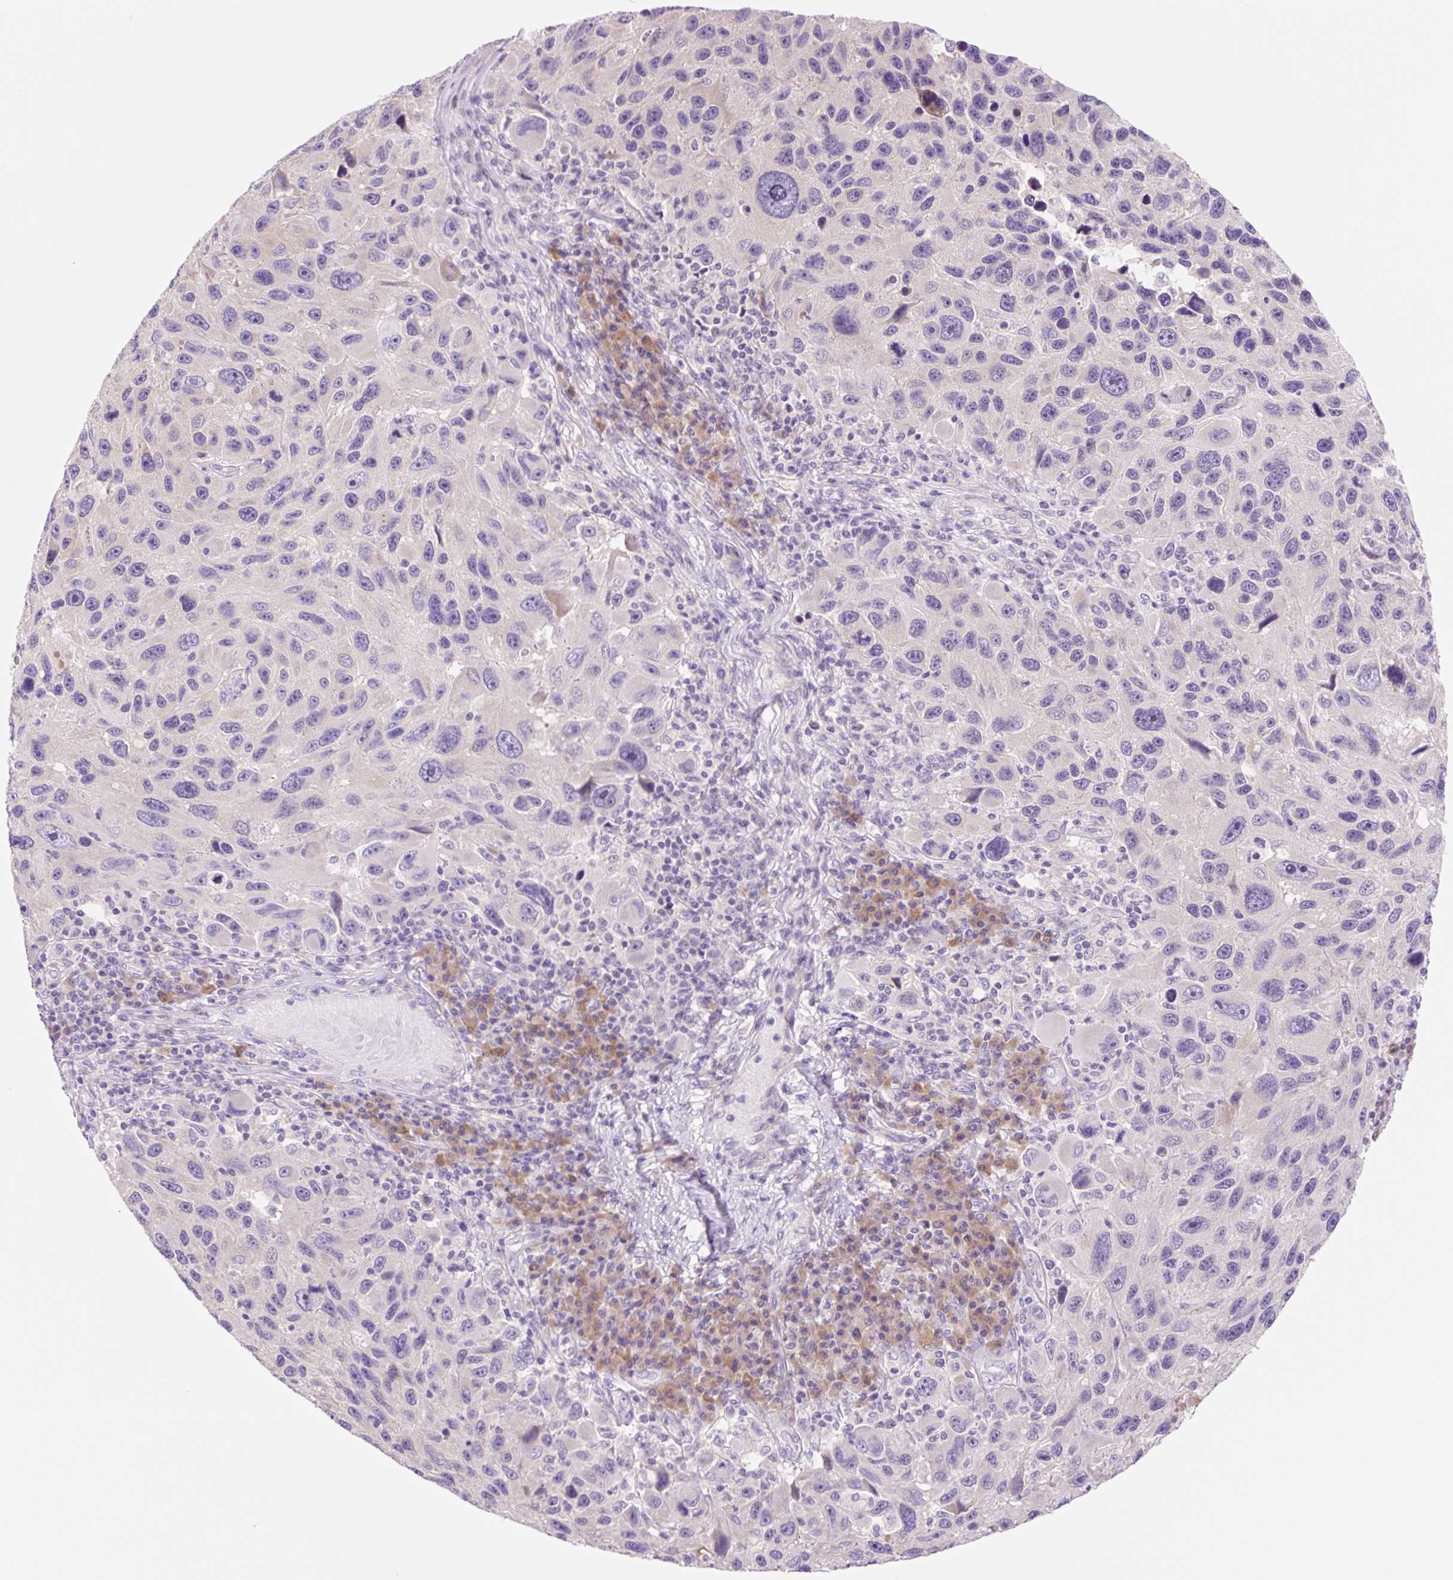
{"staining": {"intensity": "negative", "quantity": "none", "location": "none"}, "tissue": "melanoma", "cell_type": "Tumor cells", "image_type": "cancer", "snomed": [{"axis": "morphology", "description": "Malignant melanoma, NOS"}, {"axis": "topography", "description": "Skin"}], "caption": "There is no significant staining in tumor cells of malignant melanoma.", "gene": "CELF6", "patient": {"sex": "male", "age": 53}}